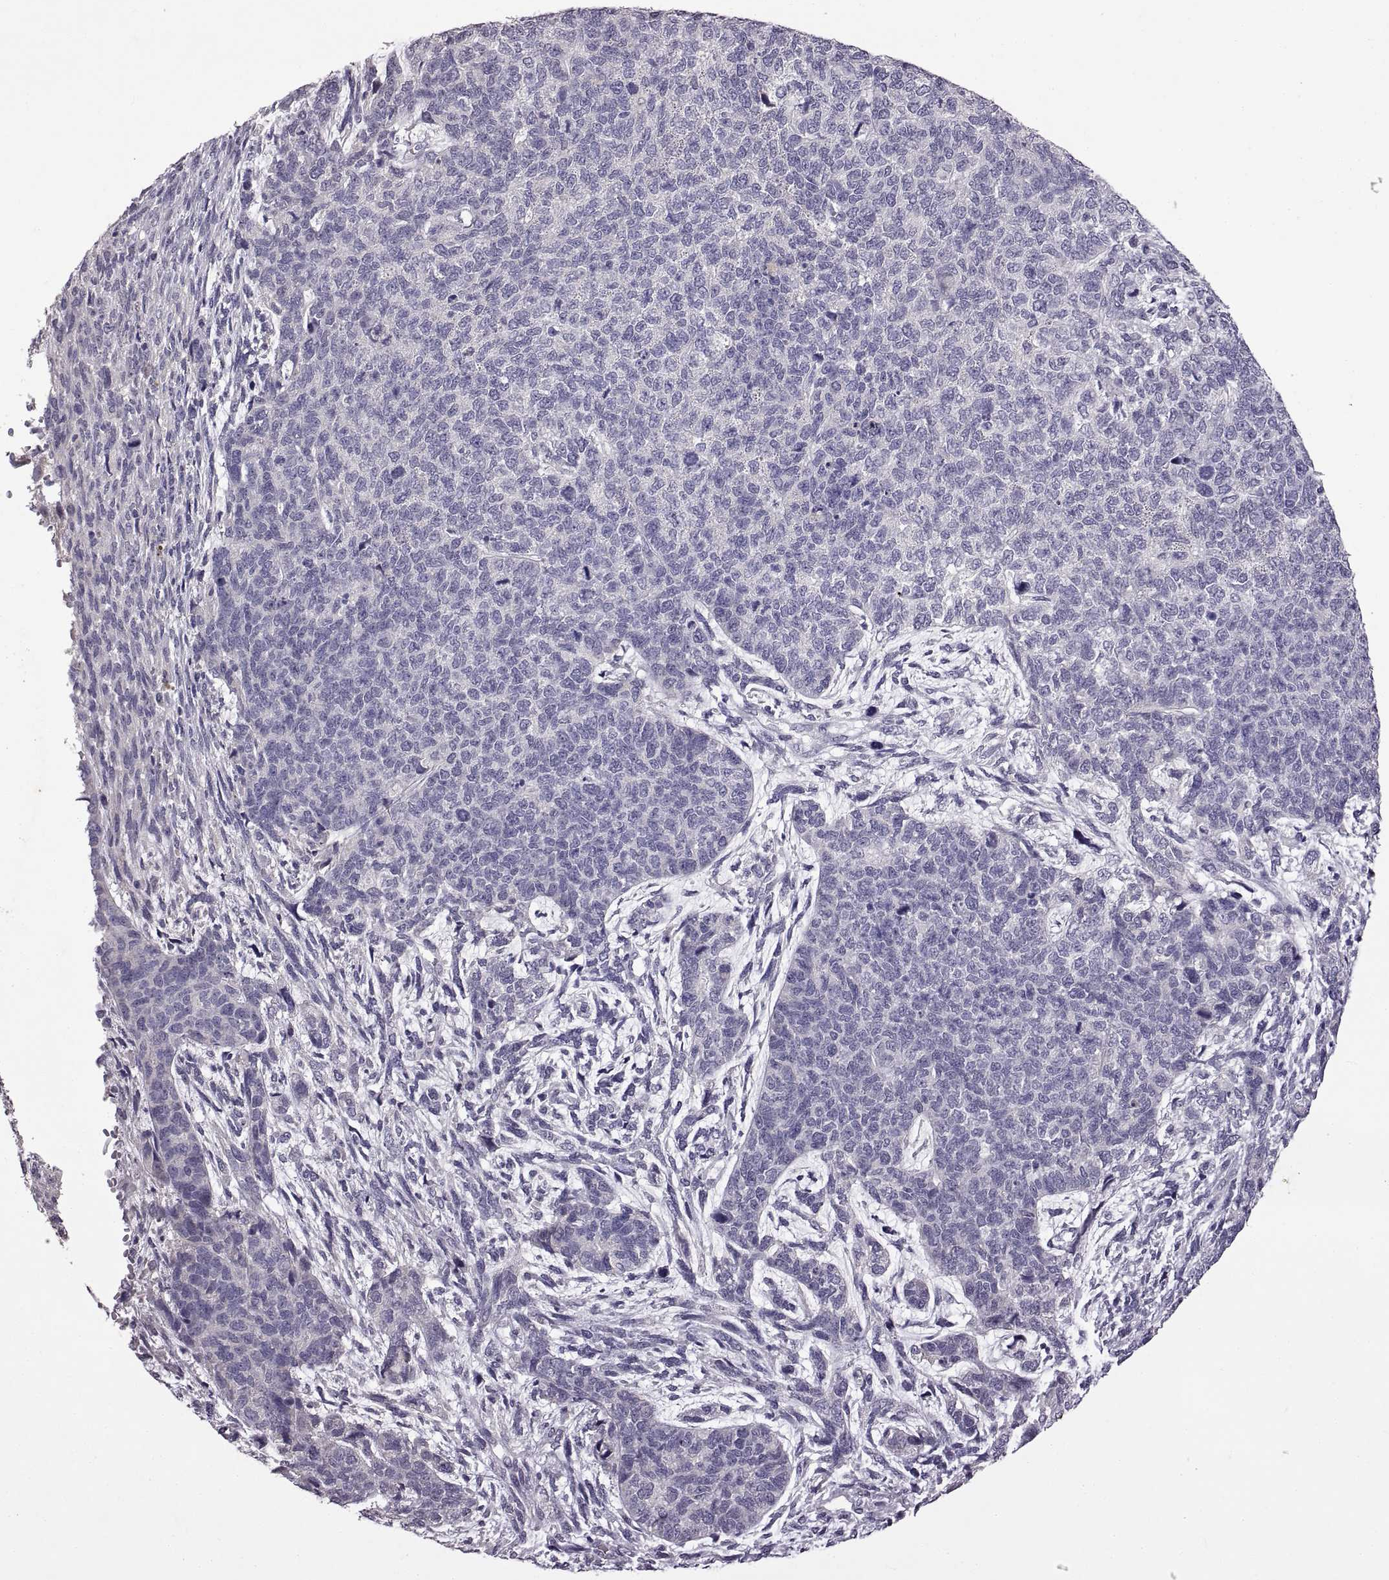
{"staining": {"intensity": "negative", "quantity": "none", "location": "none"}, "tissue": "cervical cancer", "cell_type": "Tumor cells", "image_type": "cancer", "snomed": [{"axis": "morphology", "description": "Squamous cell carcinoma, NOS"}, {"axis": "topography", "description": "Cervix"}], "caption": "This micrograph is of cervical squamous cell carcinoma stained with immunohistochemistry to label a protein in brown with the nuclei are counter-stained blue. There is no expression in tumor cells.", "gene": "DEFB136", "patient": {"sex": "female", "age": 63}}